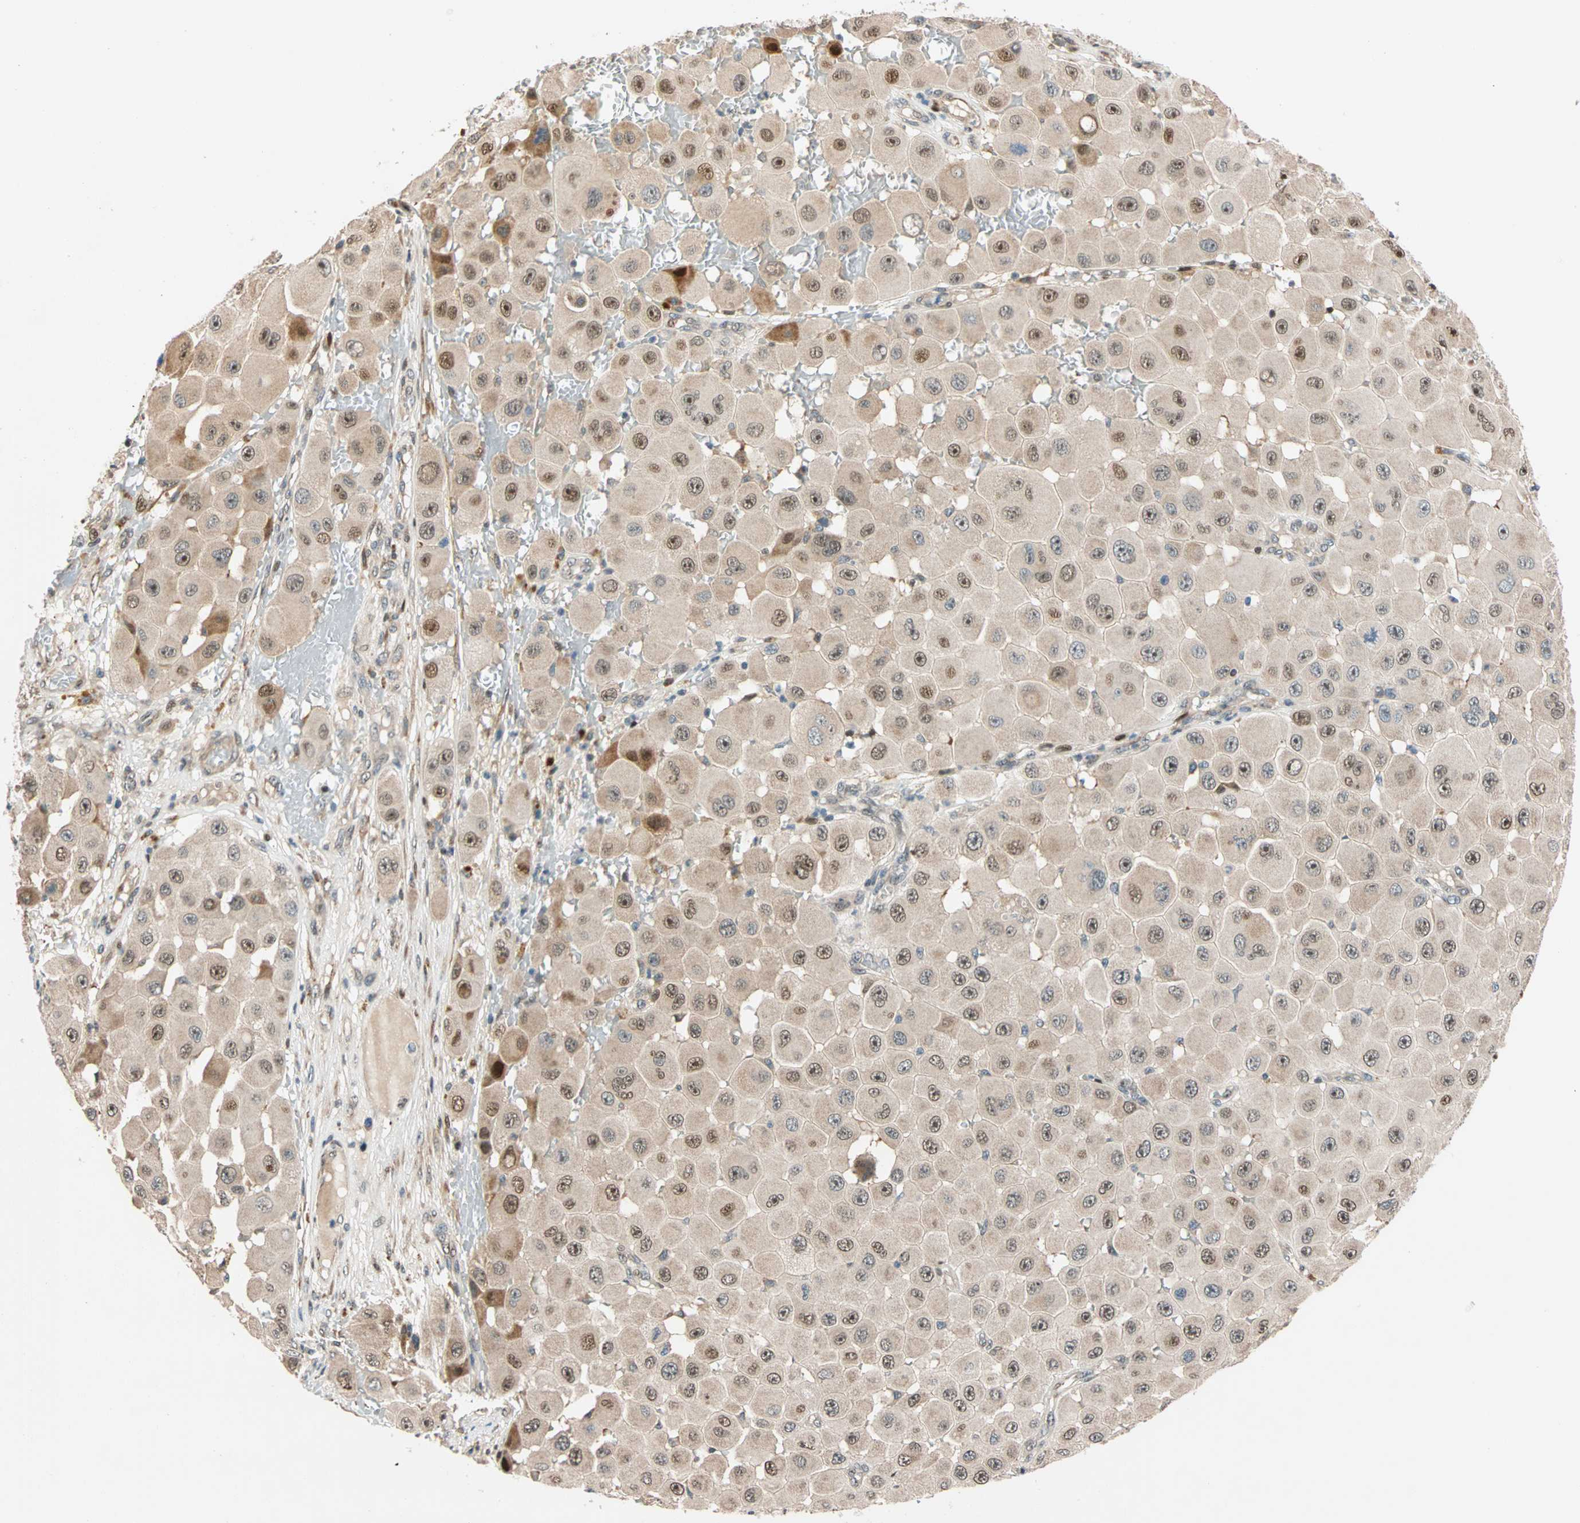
{"staining": {"intensity": "moderate", "quantity": ">75%", "location": "cytoplasmic/membranous,nuclear"}, "tissue": "melanoma", "cell_type": "Tumor cells", "image_type": "cancer", "snomed": [{"axis": "morphology", "description": "Malignant melanoma, NOS"}, {"axis": "topography", "description": "Skin"}], "caption": "Protein expression by immunohistochemistry shows moderate cytoplasmic/membranous and nuclear positivity in approximately >75% of tumor cells in melanoma. (DAB IHC, brown staining for protein, blue staining for nuclei).", "gene": "HECW1", "patient": {"sex": "female", "age": 81}}